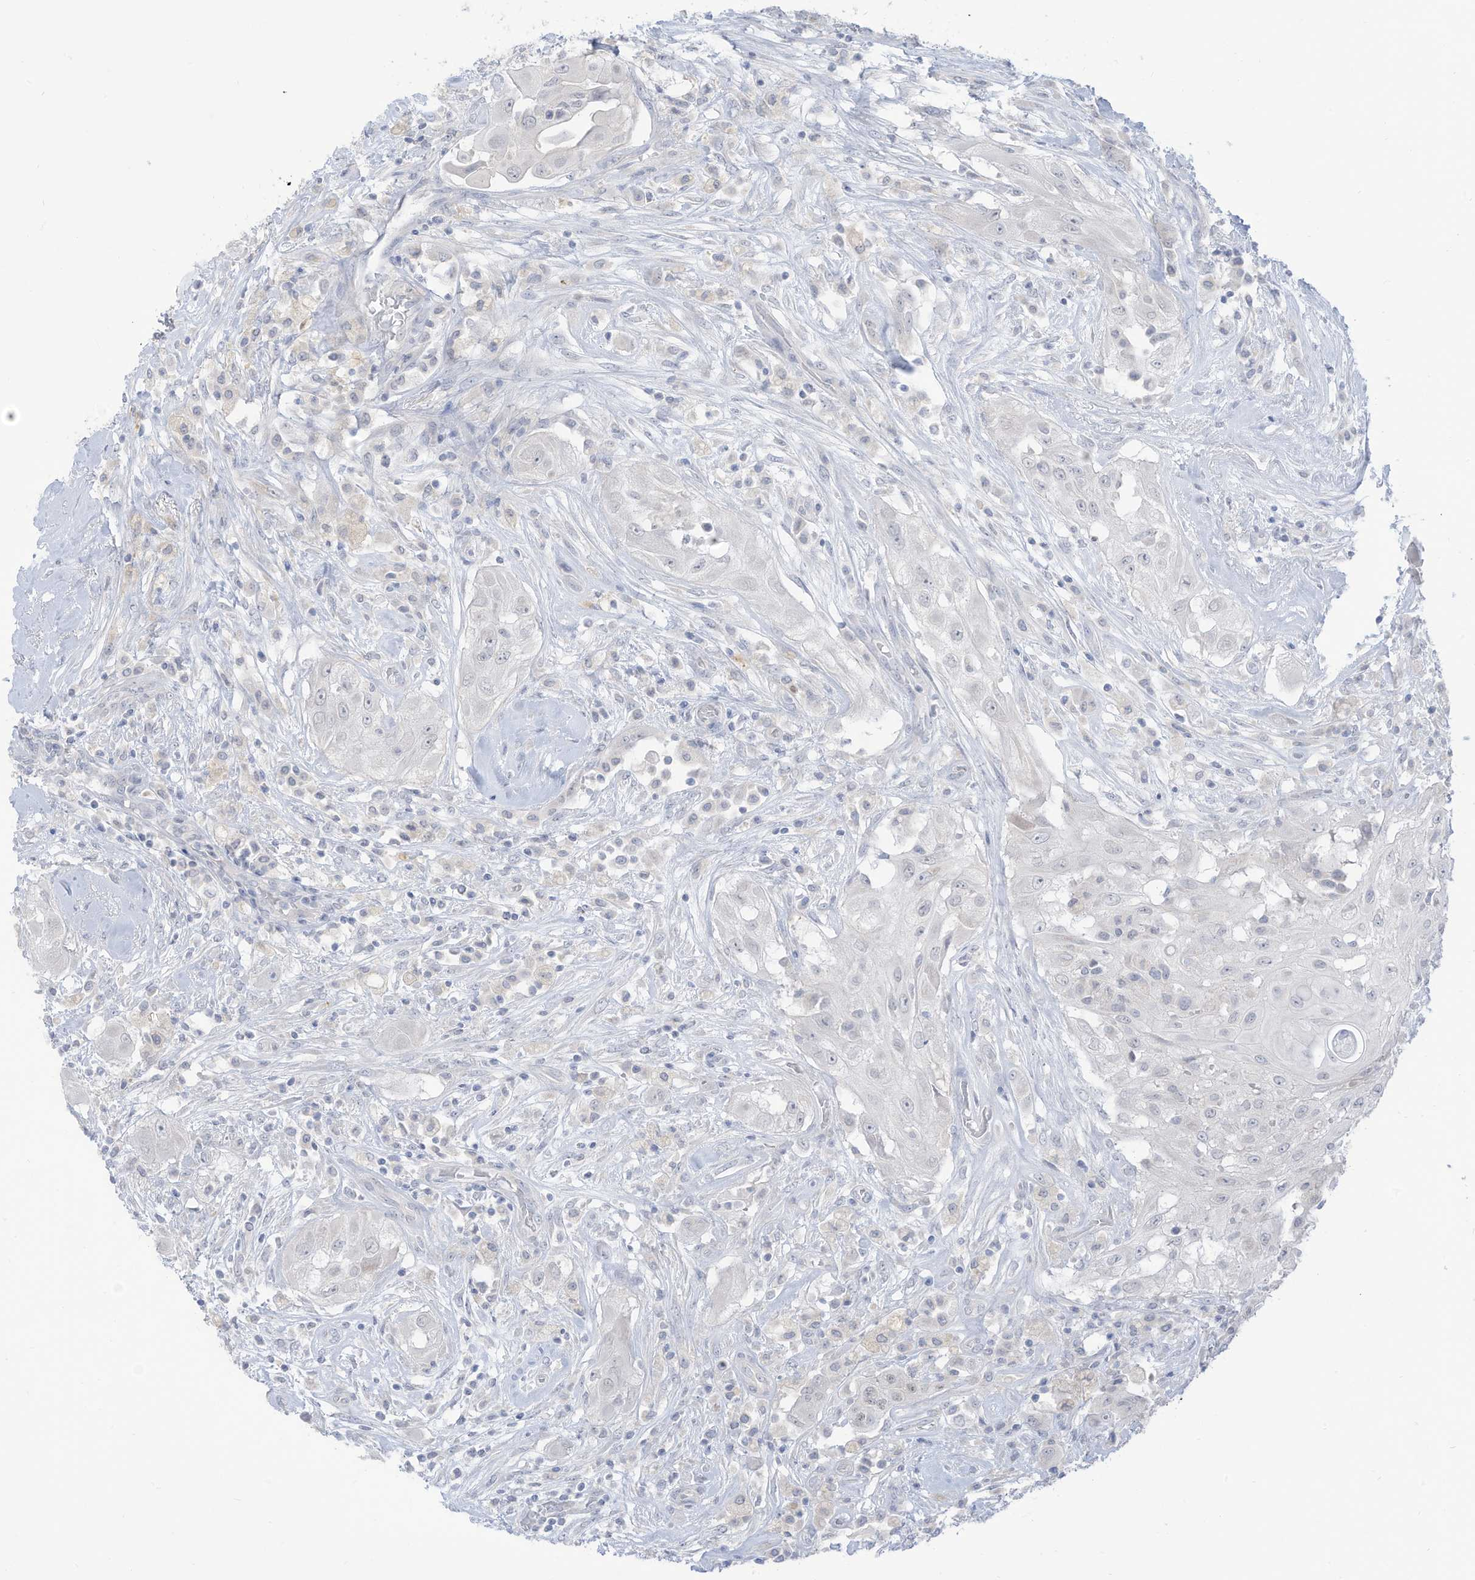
{"staining": {"intensity": "negative", "quantity": "none", "location": "none"}, "tissue": "thyroid cancer", "cell_type": "Tumor cells", "image_type": "cancer", "snomed": [{"axis": "morphology", "description": "Papillary adenocarcinoma, NOS"}, {"axis": "topography", "description": "Thyroid gland"}], "caption": "An immunohistochemistry histopathology image of papillary adenocarcinoma (thyroid) is shown. There is no staining in tumor cells of papillary adenocarcinoma (thyroid).", "gene": "OGT", "patient": {"sex": "female", "age": 59}}